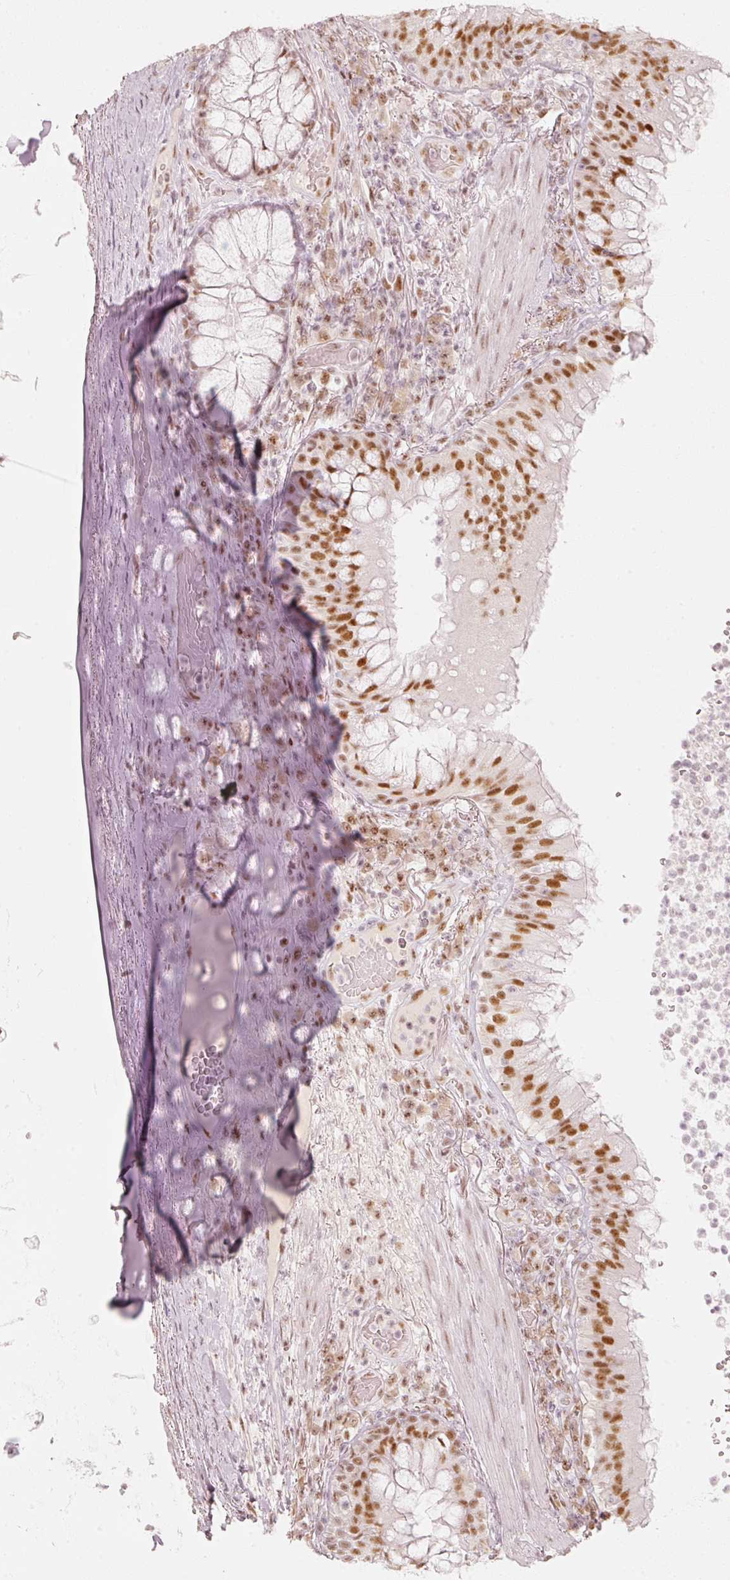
{"staining": {"intensity": "moderate", "quantity": ">75%", "location": "nuclear"}, "tissue": "bronchus", "cell_type": "Respiratory epithelial cells", "image_type": "normal", "snomed": [{"axis": "morphology", "description": "Normal tissue, NOS"}, {"axis": "topography", "description": "Cartilage tissue"}, {"axis": "topography", "description": "Bronchus"}], "caption": "Approximately >75% of respiratory epithelial cells in normal human bronchus show moderate nuclear protein positivity as visualized by brown immunohistochemical staining.", "gene": "PPP1R10", "patient": {"sex": "male", "age": 56}}